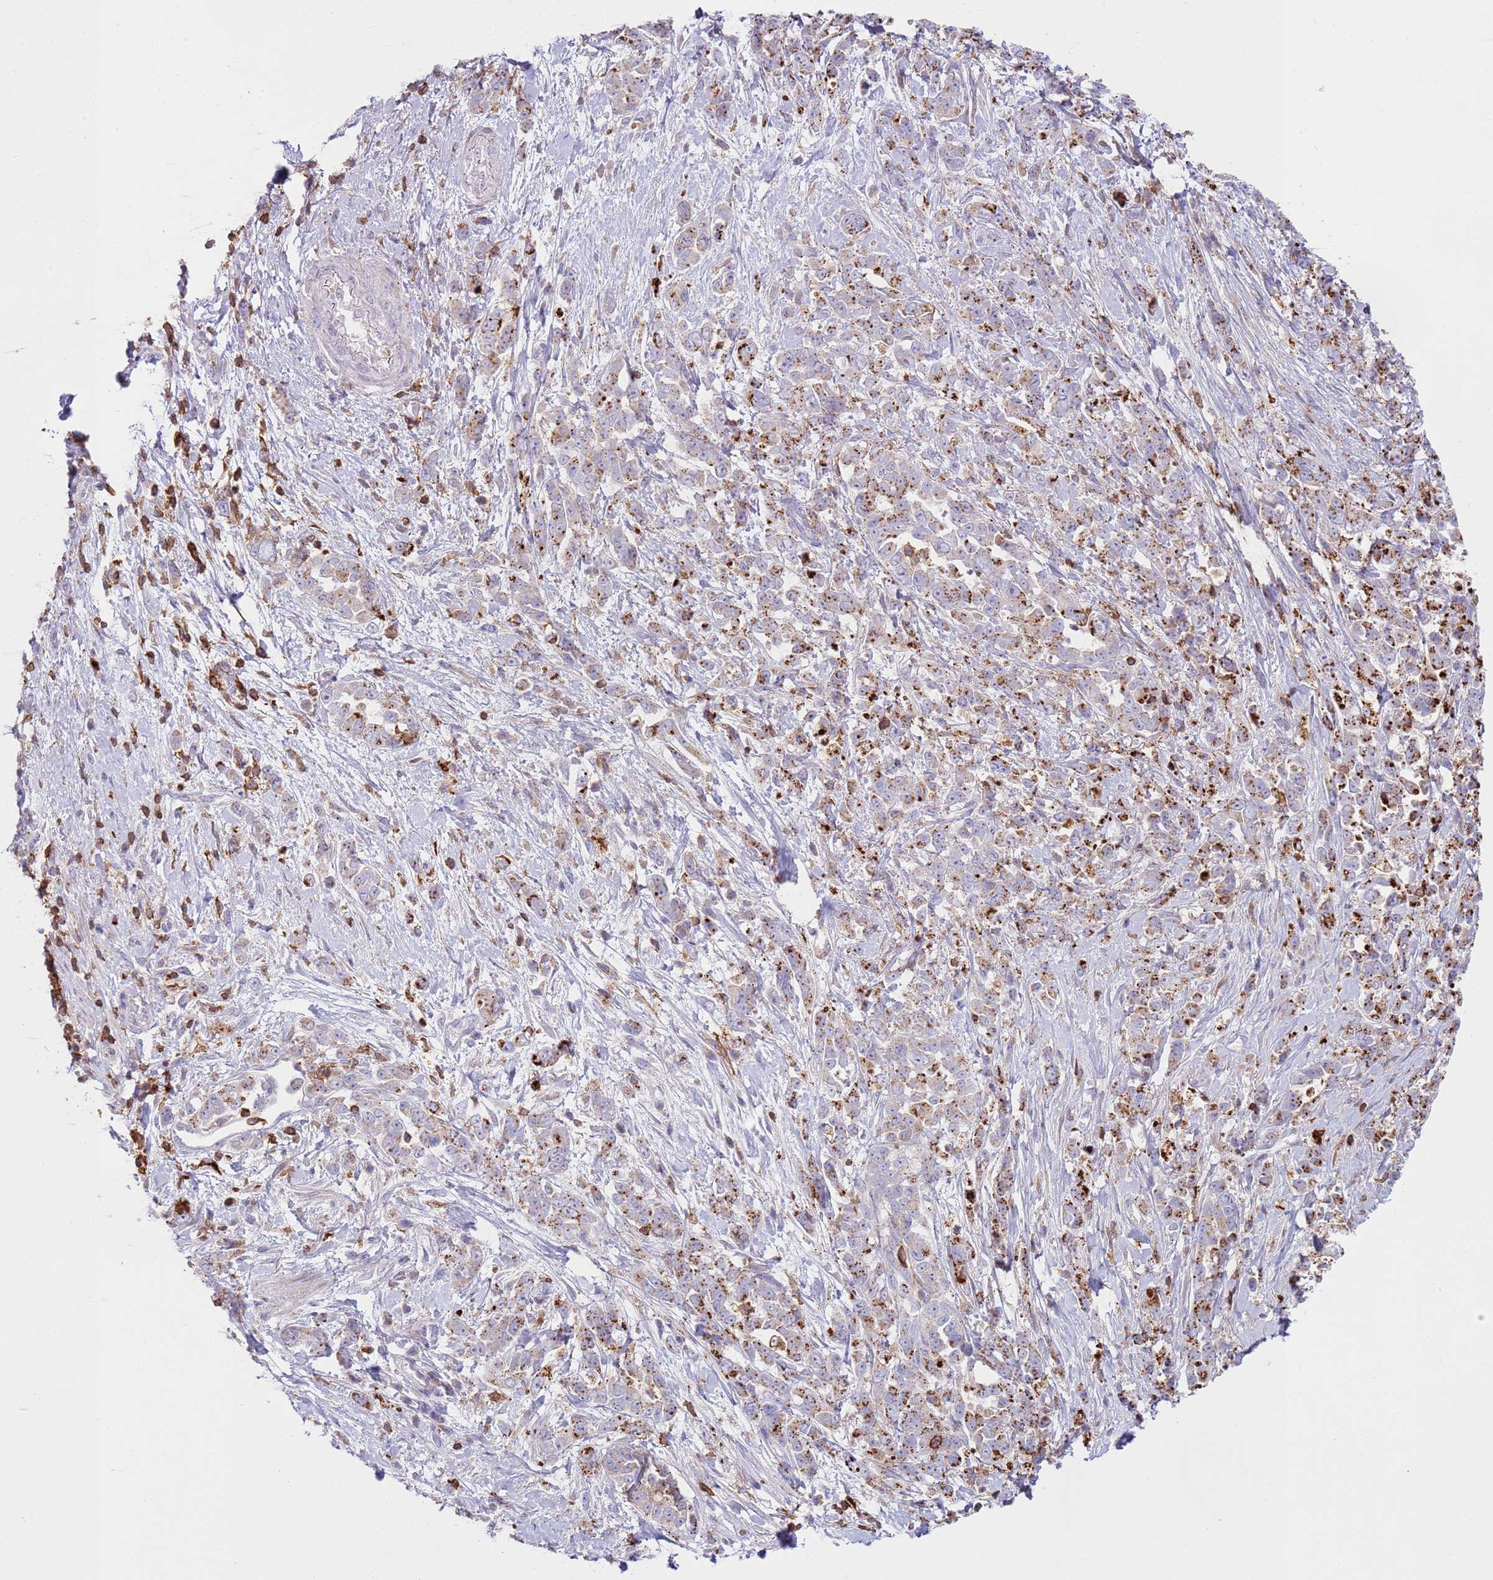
{"staining": {"intensity": "strong", "quantity": "25%-75%", "location": "cytoplasmic/membranous"}, "tissue": "pancreatic cancer", "cell_type": "Tumor cells", "image_type": "cancer", "snomed": [{"axis": "morphology", "description": "Normal tissue, NOS"}, {"axis": "morphology", "description": "Adenocarcinoma, NOS"}, {"axis": "topography", "description": "Pancreas"}], "caption": "Tumor cells show strong cytoplasmic/membranous positivity in approximately 25%-75% of cells in pancreatic cancer (adenocarcinoma).", "gene": "TTPAL", "patient": {"sex": "female", "age": 64}}